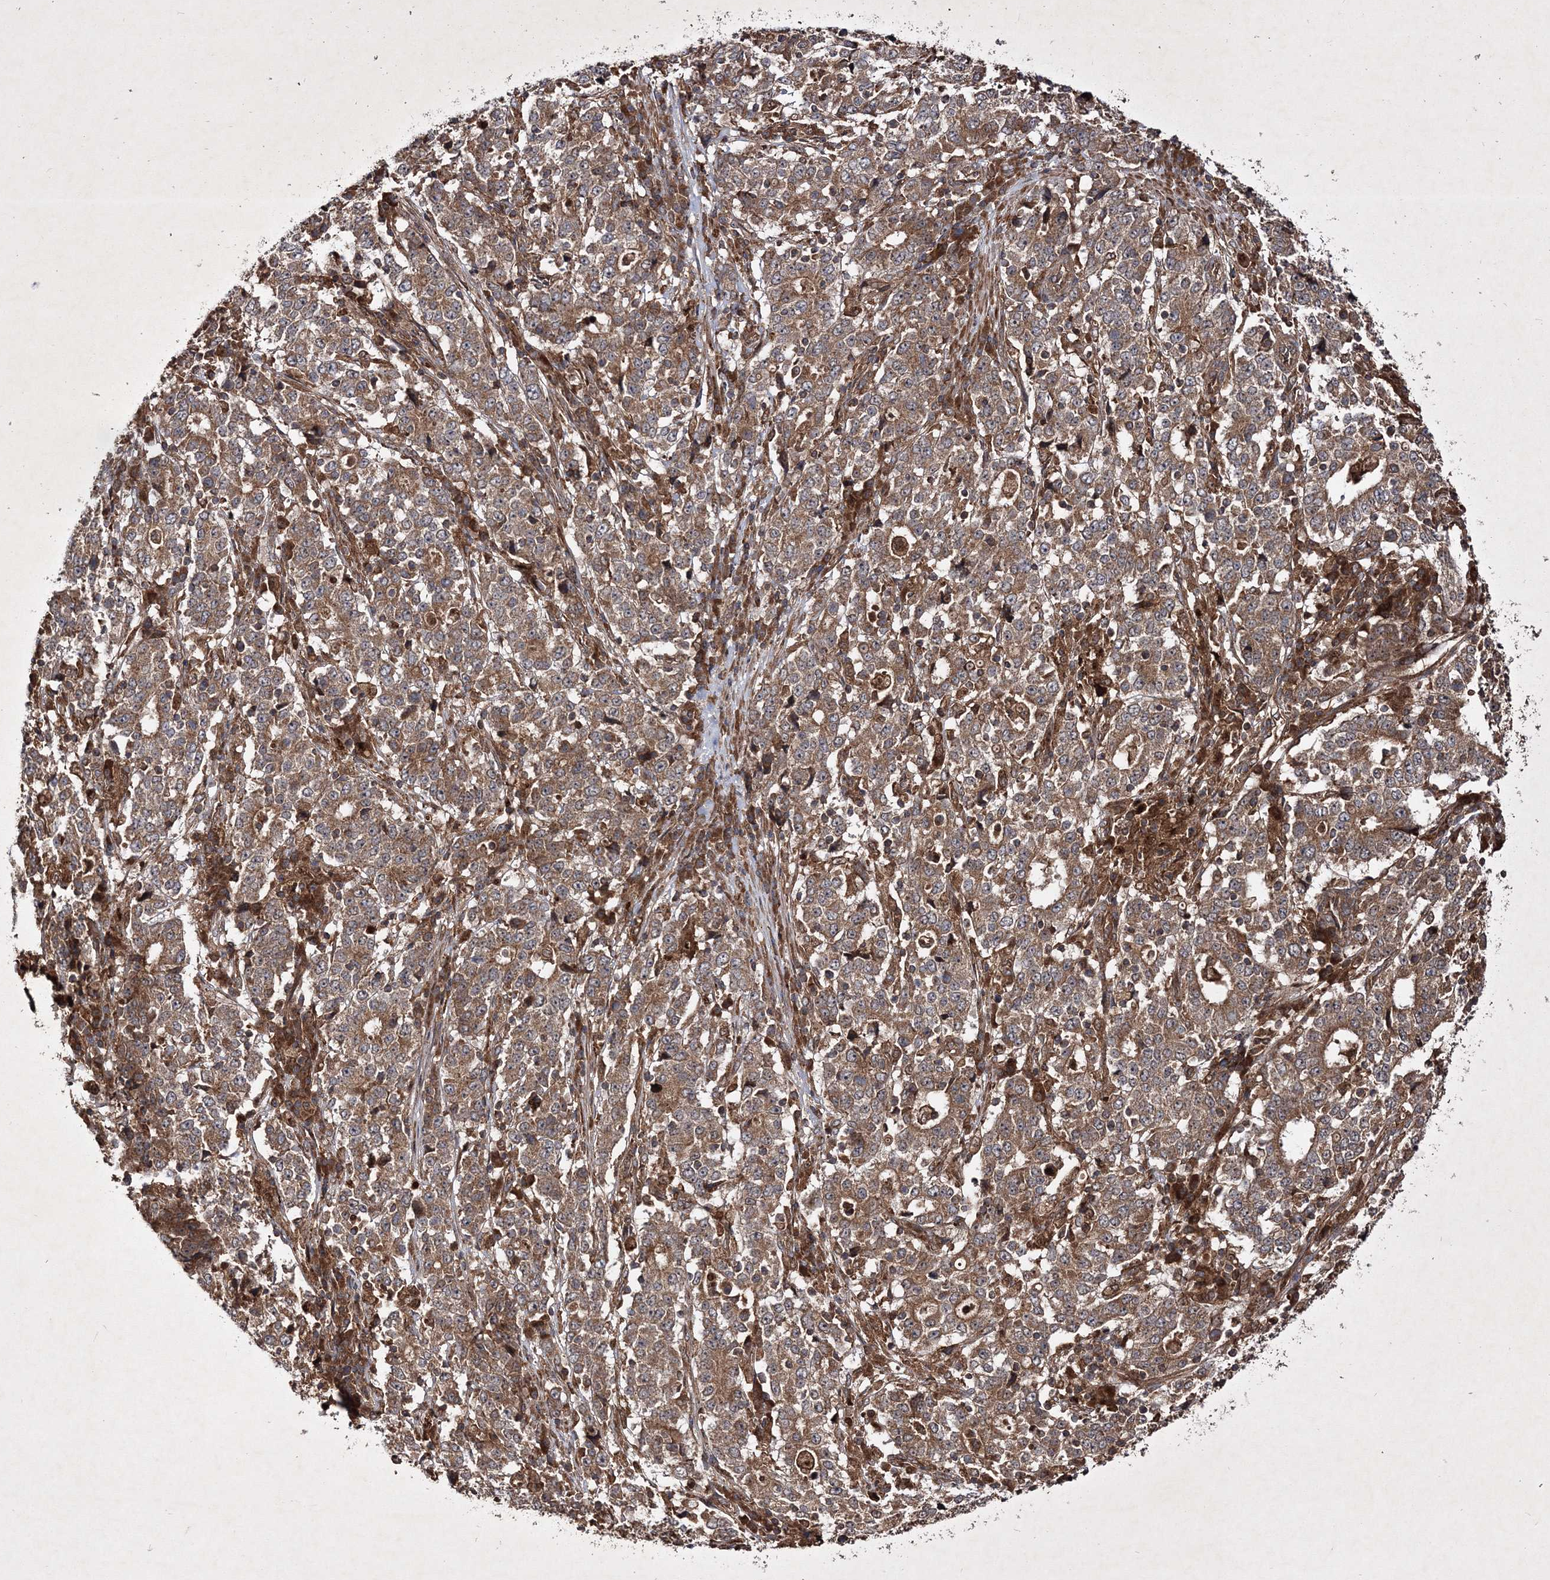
{"staining": {"intensity": "moderate", "quantity": ">75%", "location": "cytoplasmic/membranous"}, "tissue": "stomach cancer", "cell_type": "Tumor cells", "image_type": "cancer", "snomed": [{"axis": "morphology", "description": "Adenocarcinoma, NOS"}, {"axis": "topography", "description": "Stomach"}], "caption": "Brown immunohistochemical staining in human stomach cancer exhibits moderate cytoplasmic/membranous expression in about >75% of tumor cells.", "gene": "DNAJC13", "patient": {"sex": "male", "age": 59}}